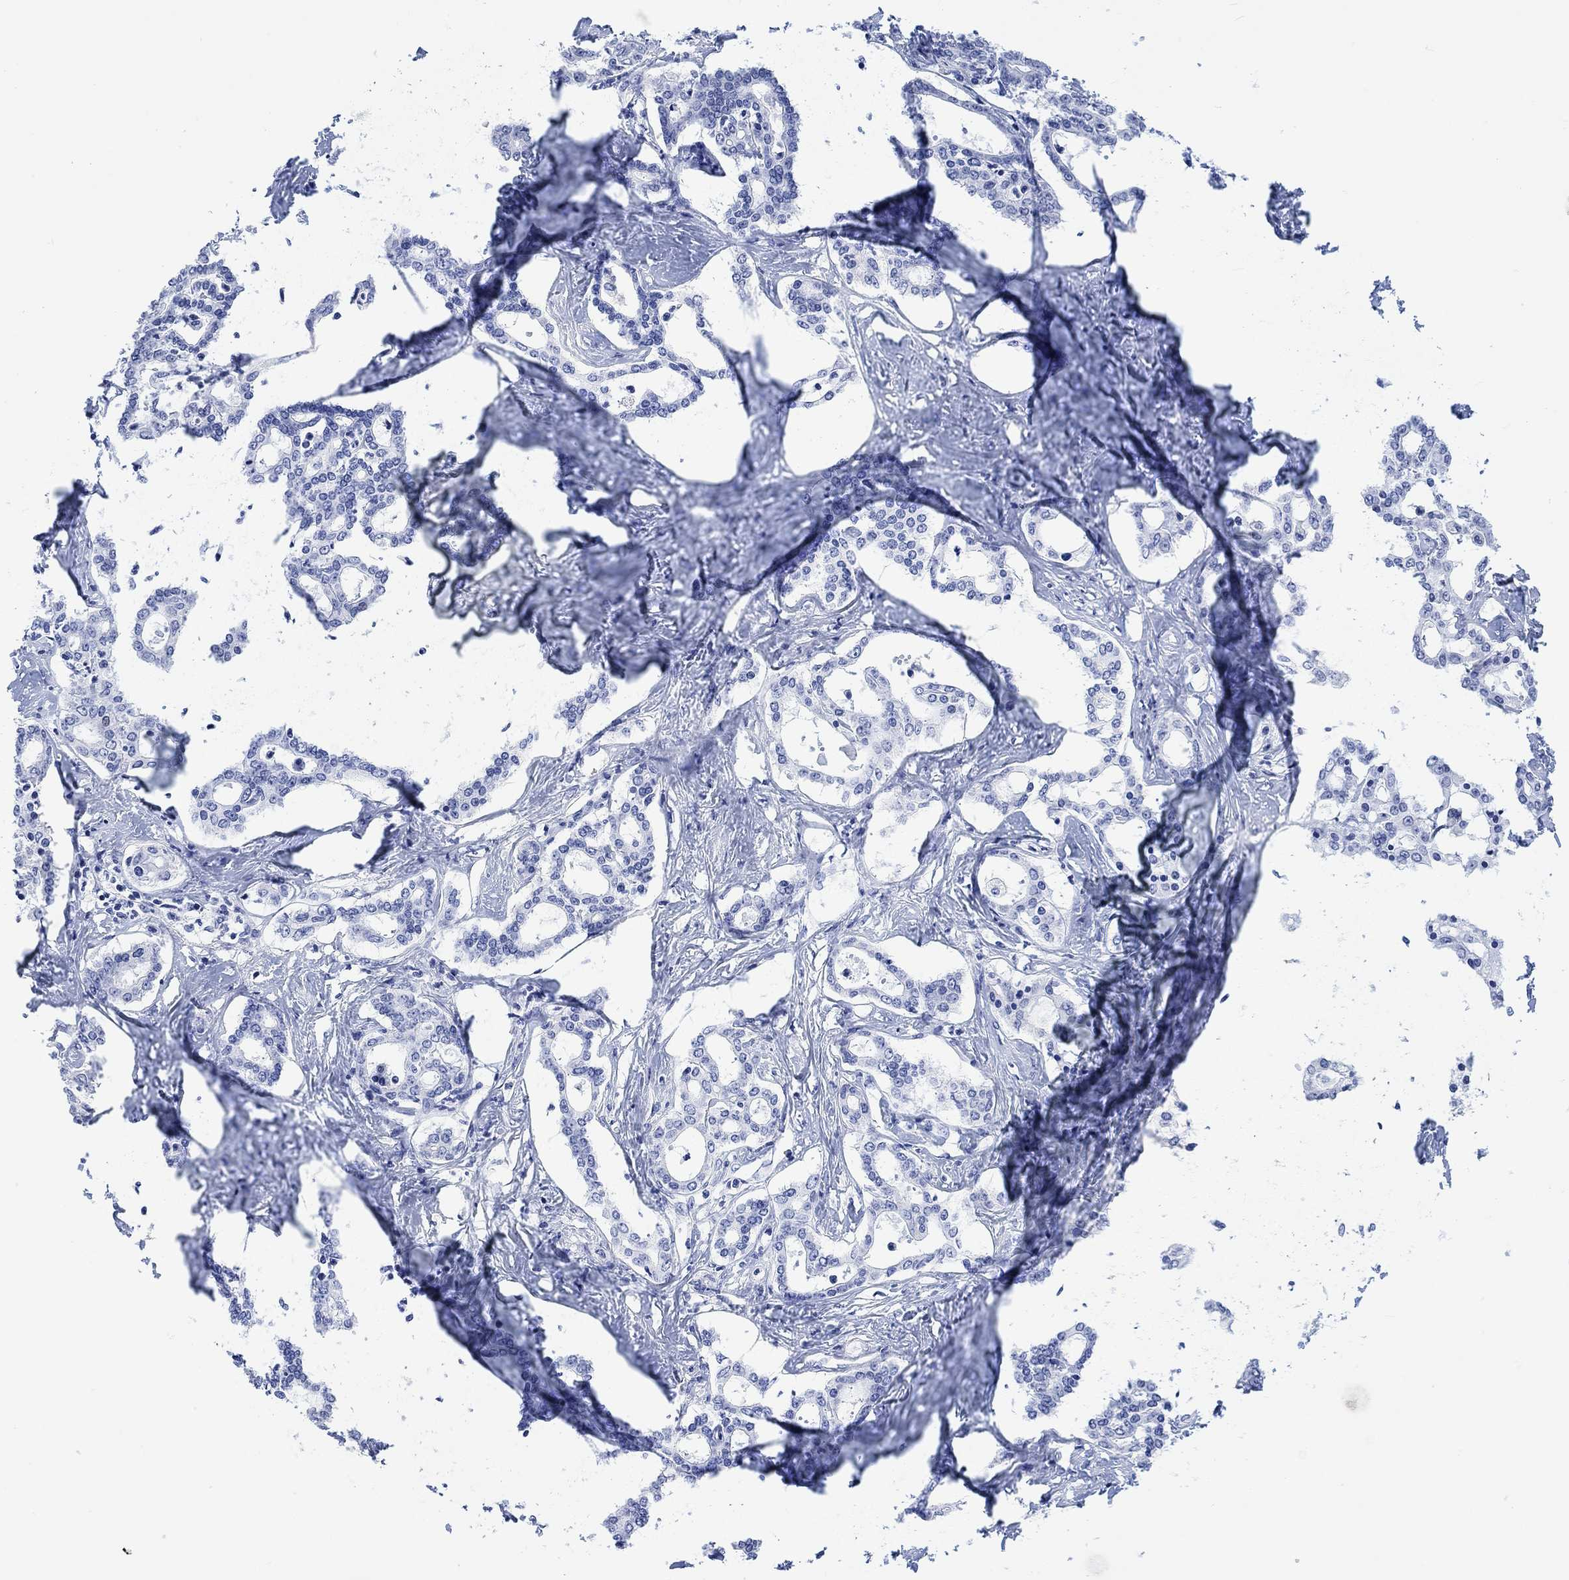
{"staining": {"intensity": "negative", "quantity": "none", "location": "none"}, "tissue": "liver cancer", "cell_type": "Tumor cells", "image_type": "cancer", "snomed": [{"axis": "morphology", "description": "Cholangiocarcinoma"}, {"axis": "topography", "description": "Liver"}], "caption": "DAB (3,3'-diaminobenzidine) immunohistochemical staining of liver cholangiocarcinoma shows no significant expression in tumor cells.", "gene": "CALCA", "patient": {"sex": "female", "age": 47}}